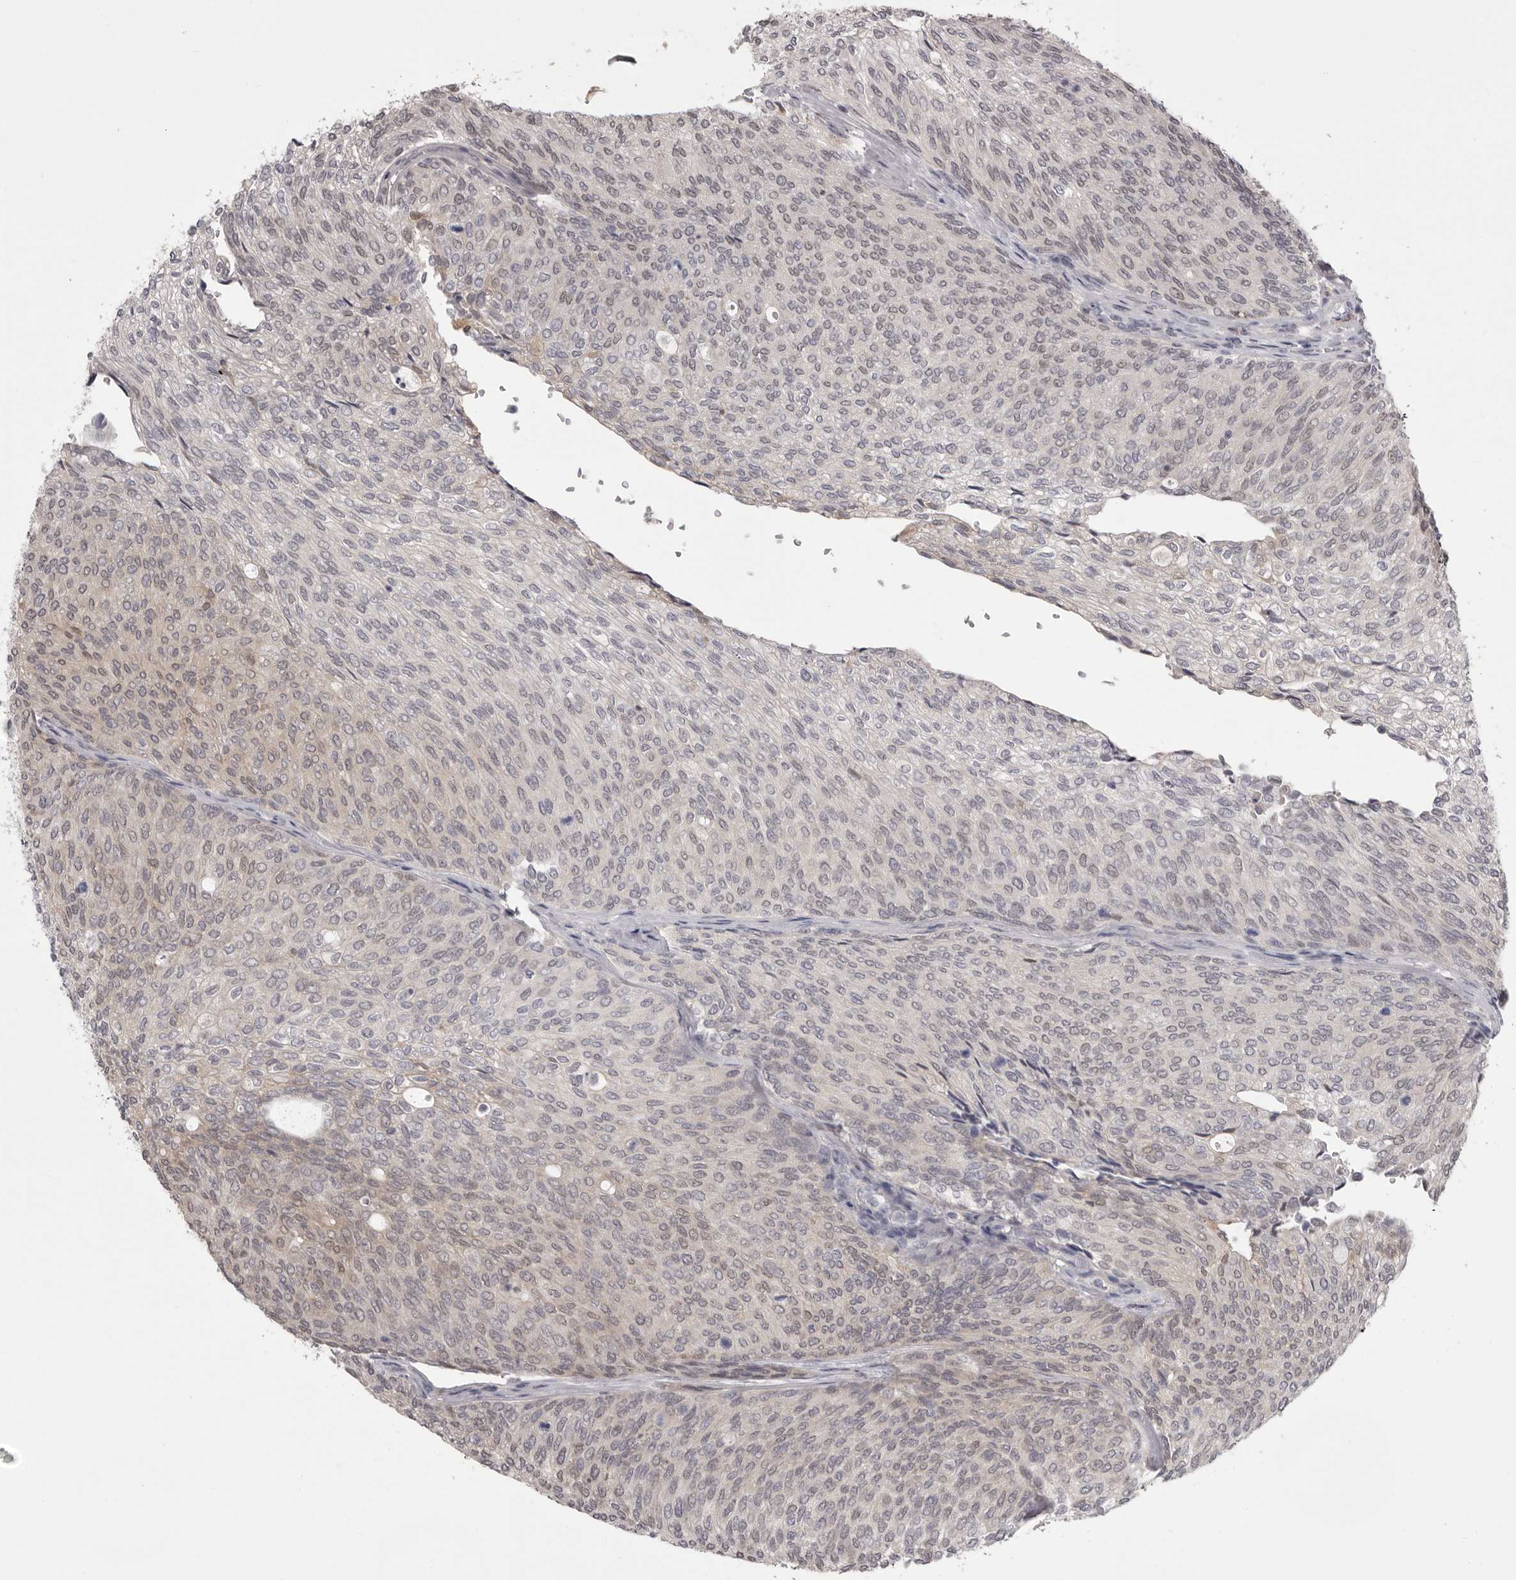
{"staining": {"intensity": "weak", "quantity": "<25%", "location": "nuclear"}, "tissue": "urothelial cancer", "cell_type": "Tumor cells", "image_type": "cancer", "snomed": [{"axis": "morphology", "description": "Urothelial carcinoma, Low grade"}, {"axis": "topography", "description": "Urinary bladder"}], "caption": "Image shows no protein expression in tumor cells of low-grade urothelial carcinoma tissue.", "gene": "MDH1", "patient": {"sex": "female", "age": 79}}